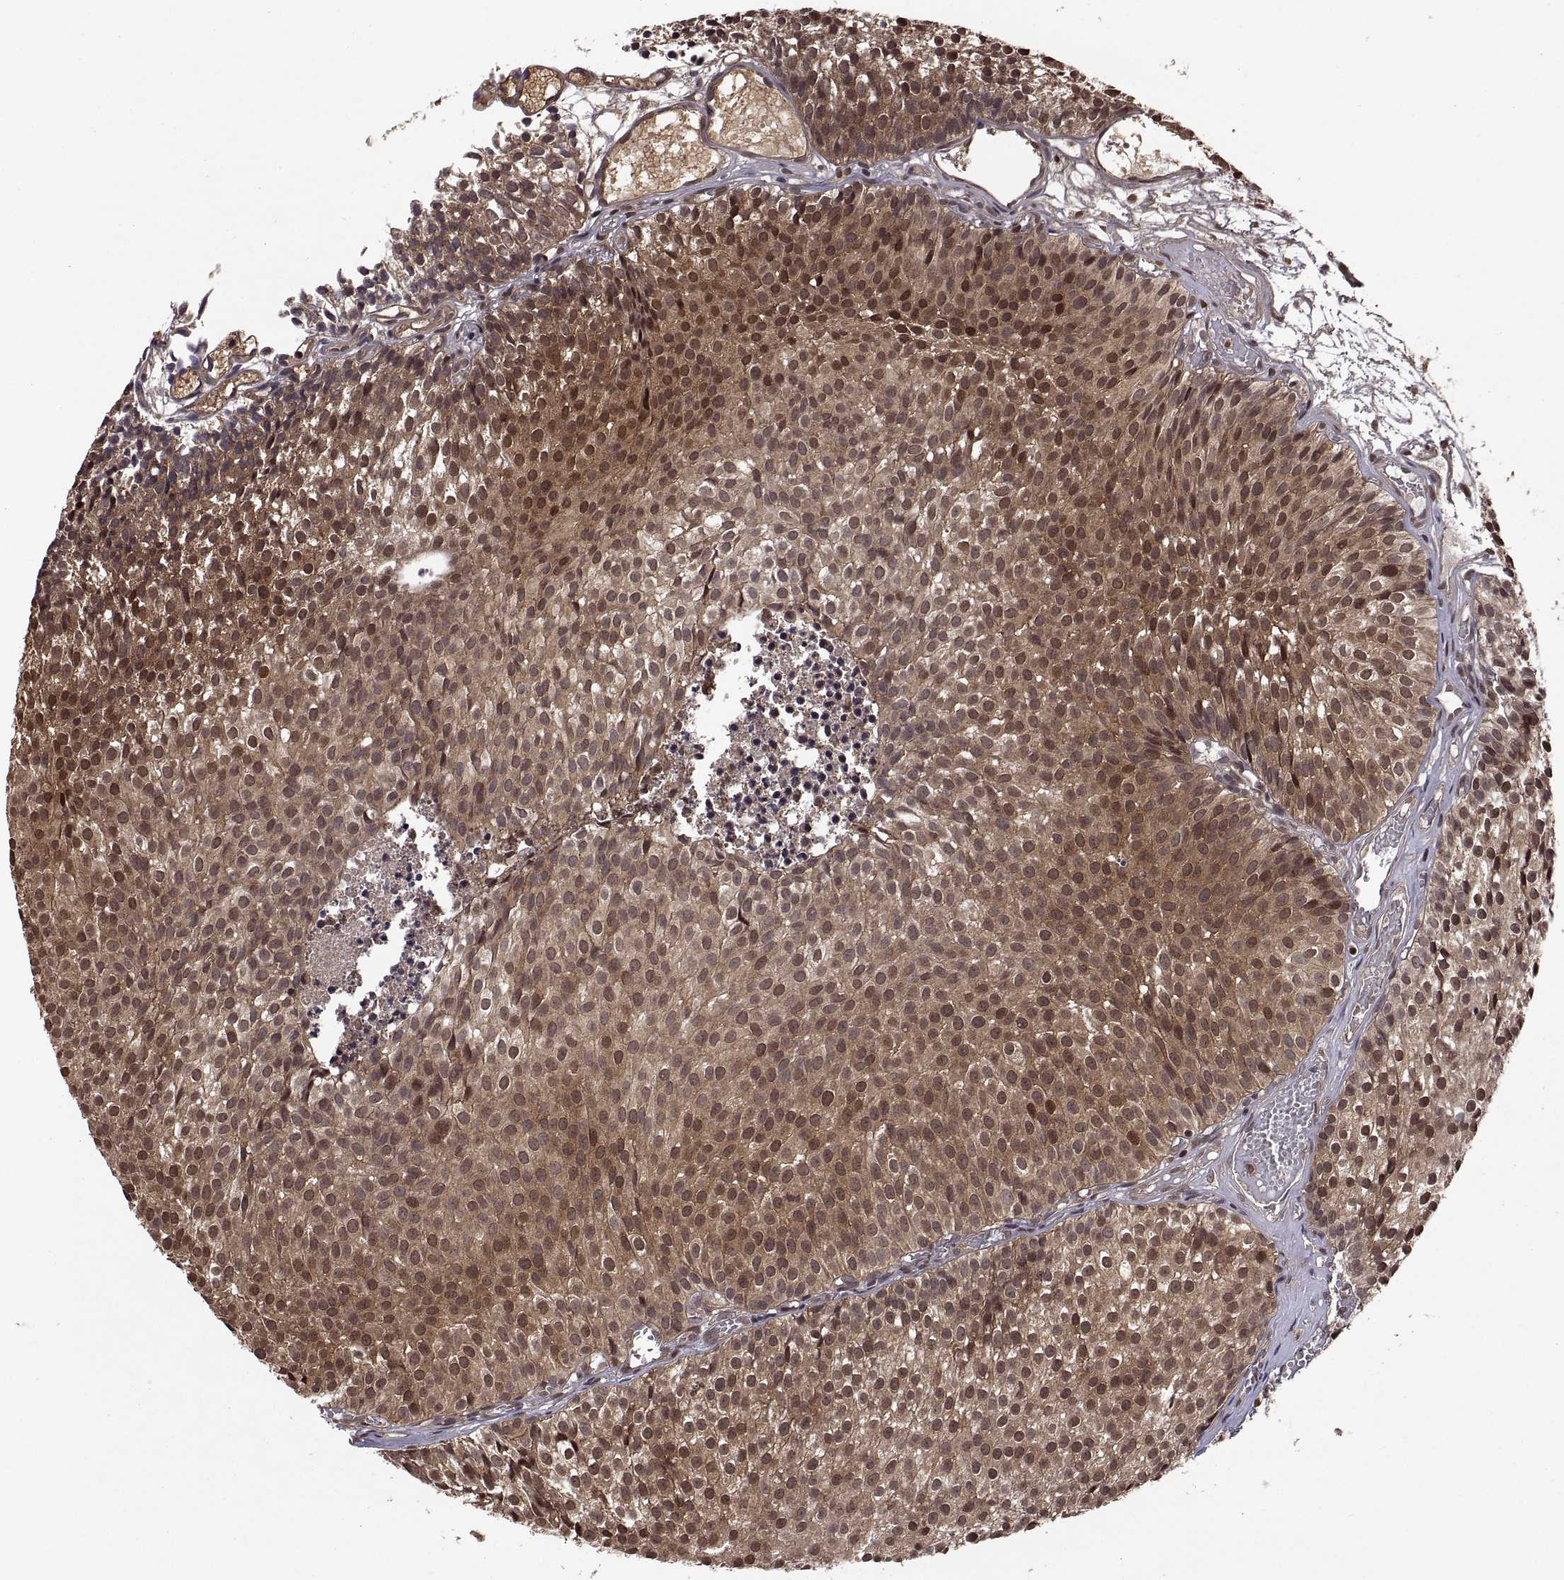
{"staining": {"intensity": "strong", "quantity": ">75%", "location": "cytoplasmic/membranous,nuclear"}, "tissue": "urothelial cancer", "cell_type": "Tumor cells", "image_type": "cancer", "snomed": [{"axis": "morphology", "description": "Urothelial carcinoma, Low grade"}, {"axis": "topography", "description": "Urinary bladder"}], "caption": "DAB (3,3'-diaminobenzidine) immunohistochemical staining of human urothelial cancer displays strong cytoplasmic/membranous and nuclear protein staining in approximately >75% of tumor cells.", "gene": "ZNRF2", "patient": {"sex": "male", "age": 63}}